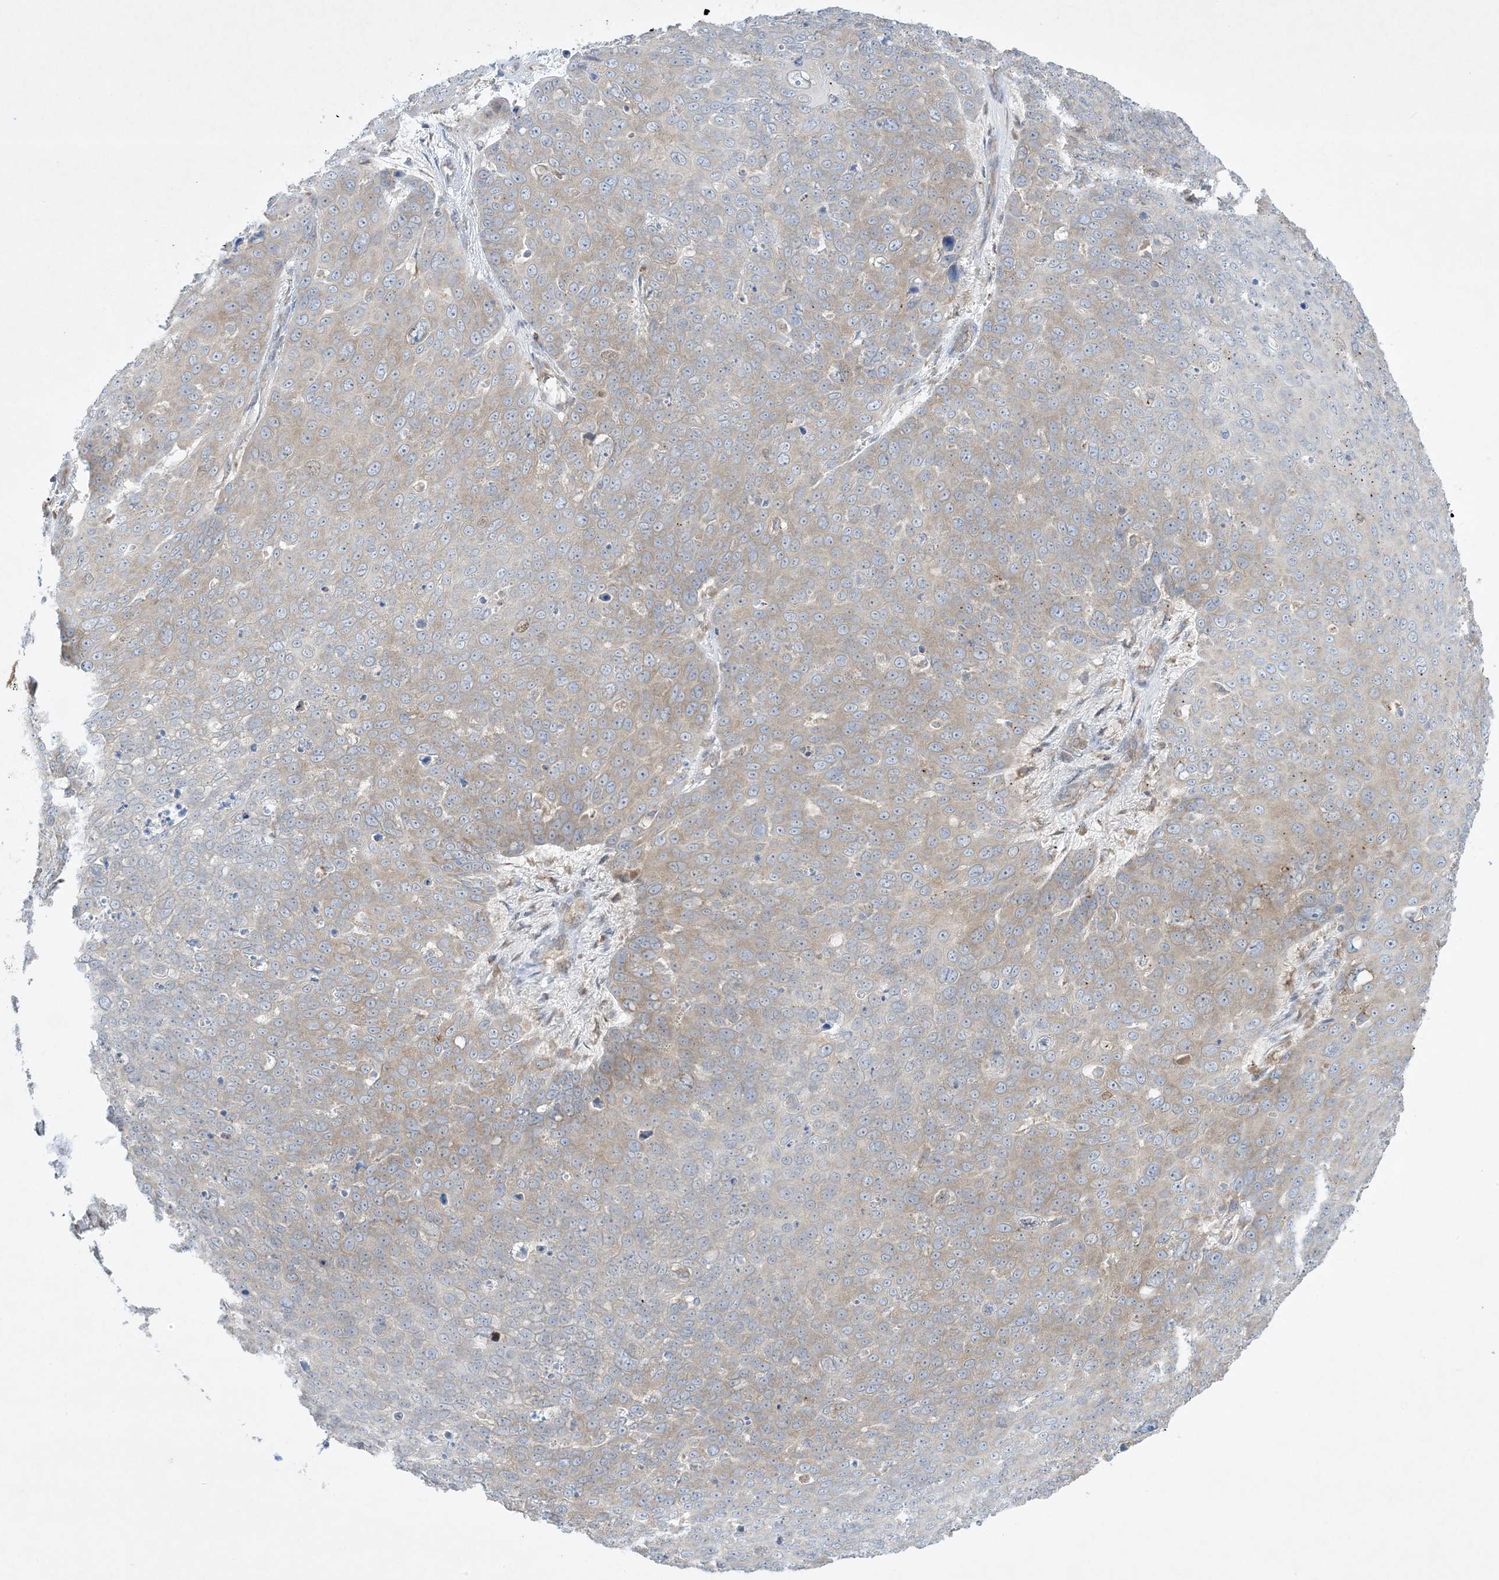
{"staining": {"intensity": "weak", "quantity": "25%-75%", "location": "cytoplasmic/membranous"}, "tissue": "skin cancer", "cell_type": "Tumor cells", "image_type": "cancer", "snomed": [{"axis": "morphology", "description": "Squamous cell carcinoma, NOS"}, {"axis": "topography", "description": "Skin"}], "caption": "Skin cancer (squamous cell carcinoma) stained with DAB IHC shows low levels of weak cytoplasmic/membranous staining in about 25%-75% of tumor cells. The staining is performed using DAB brown chromogen to label protein expression. The nuclei are counter-stained blue using hematoxylin.", "gene": "RPP40", "patient": {"sex": "male", "age": 71}}